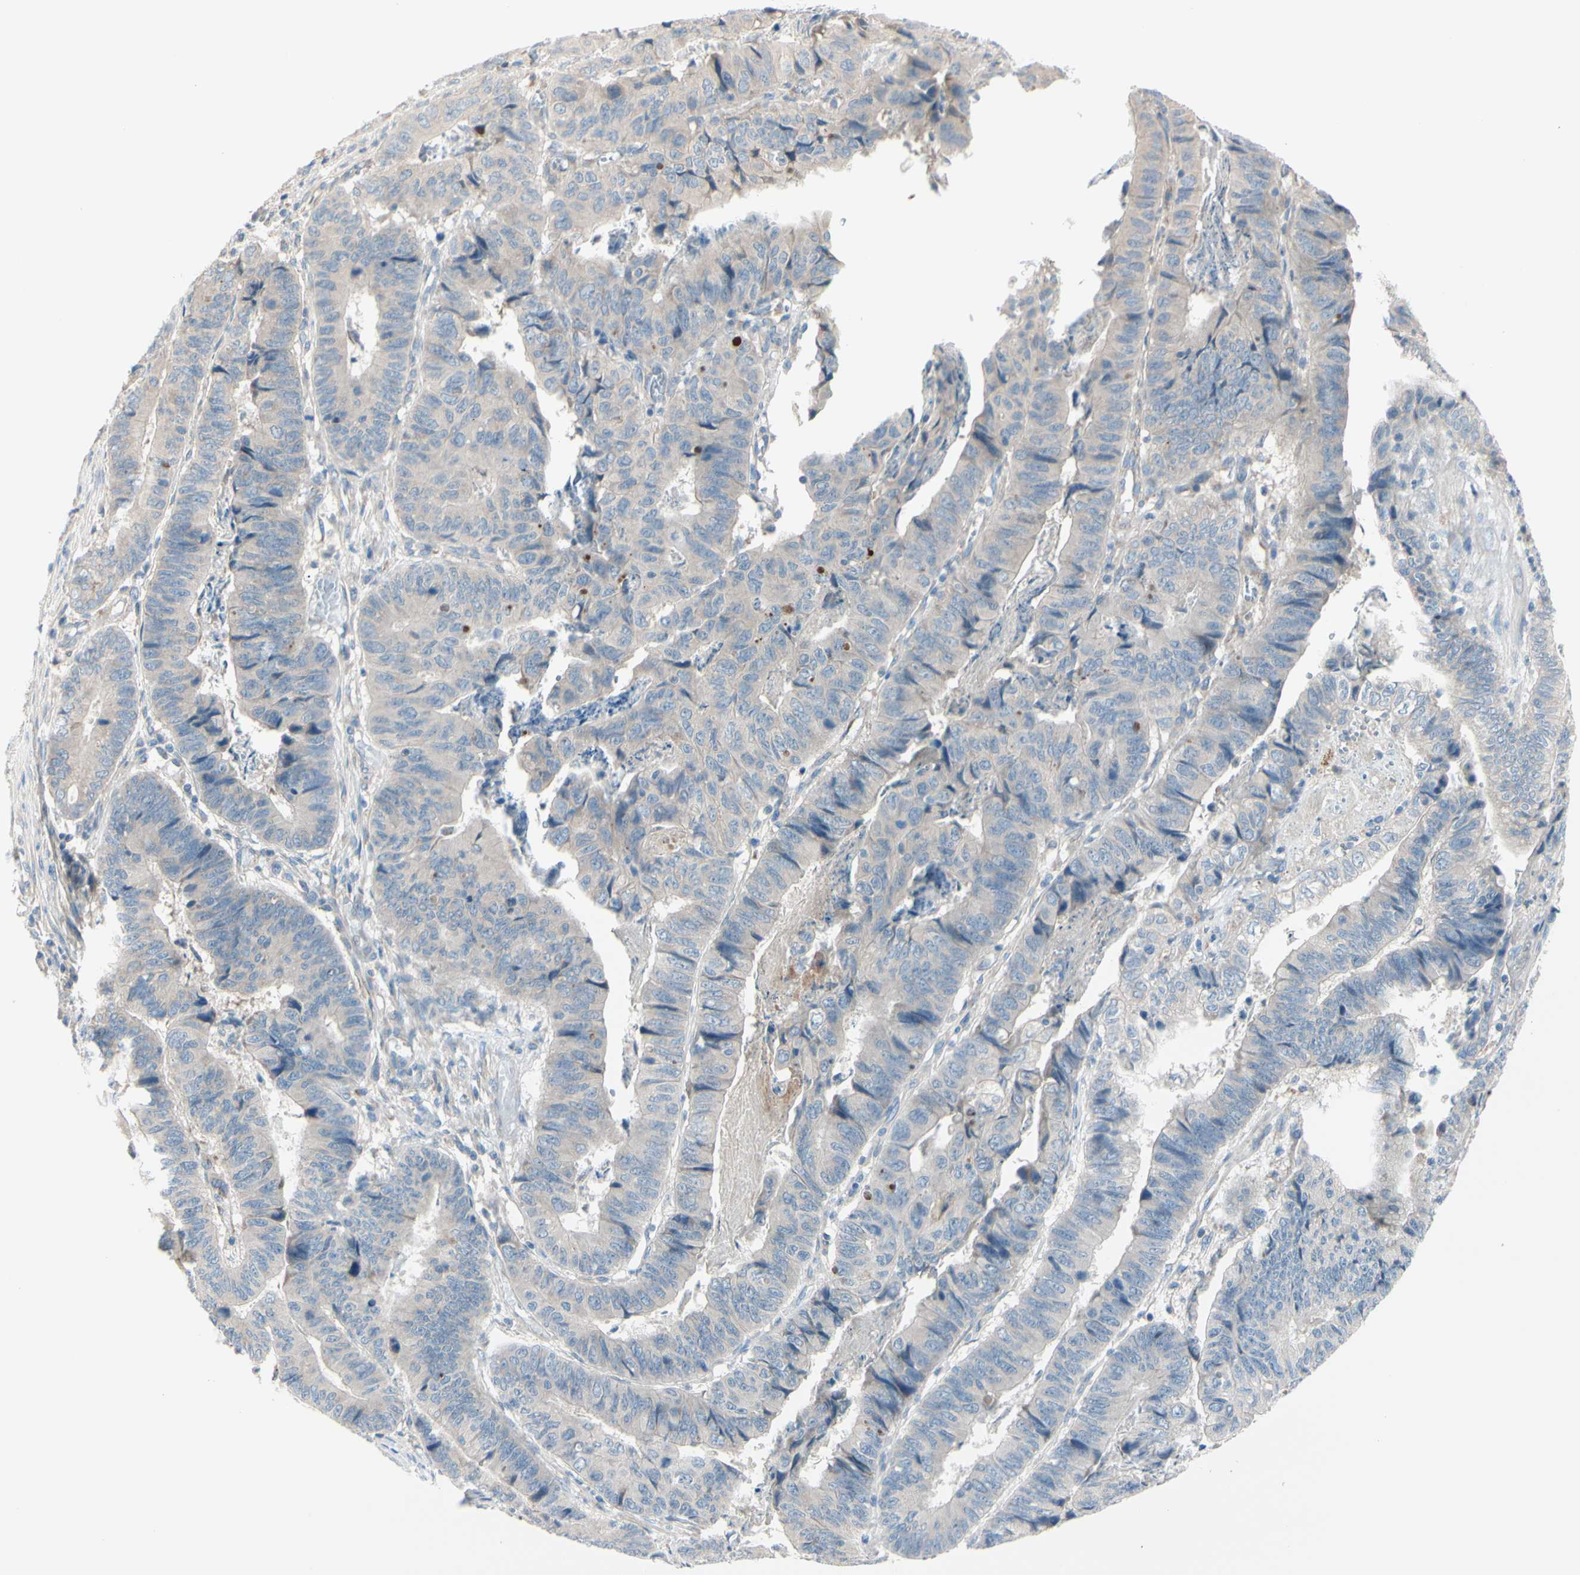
{"staining": {"intensity": "weak", "quantity": ">75%", "location": "cytoplasmic/membranous"}, "tissue": "stomach cancer", "cell_type": "Tumor cells", "image_type": "cancer", "snomed": [{"axis": "morphology", "description": "Adenocarcinoma, NOS"}, {"axis": "topography", "description": "Stomach, lower"}], "caption": "A micrograph showing weak cytoplasmic/membranous staining in approximately >75% of tumor cells in adenocarcinoma (stomach), as visualized by brown immunohistochemical staining.", "gene": "EPHA3", "patient": {"sex": "male", "age": 77}}